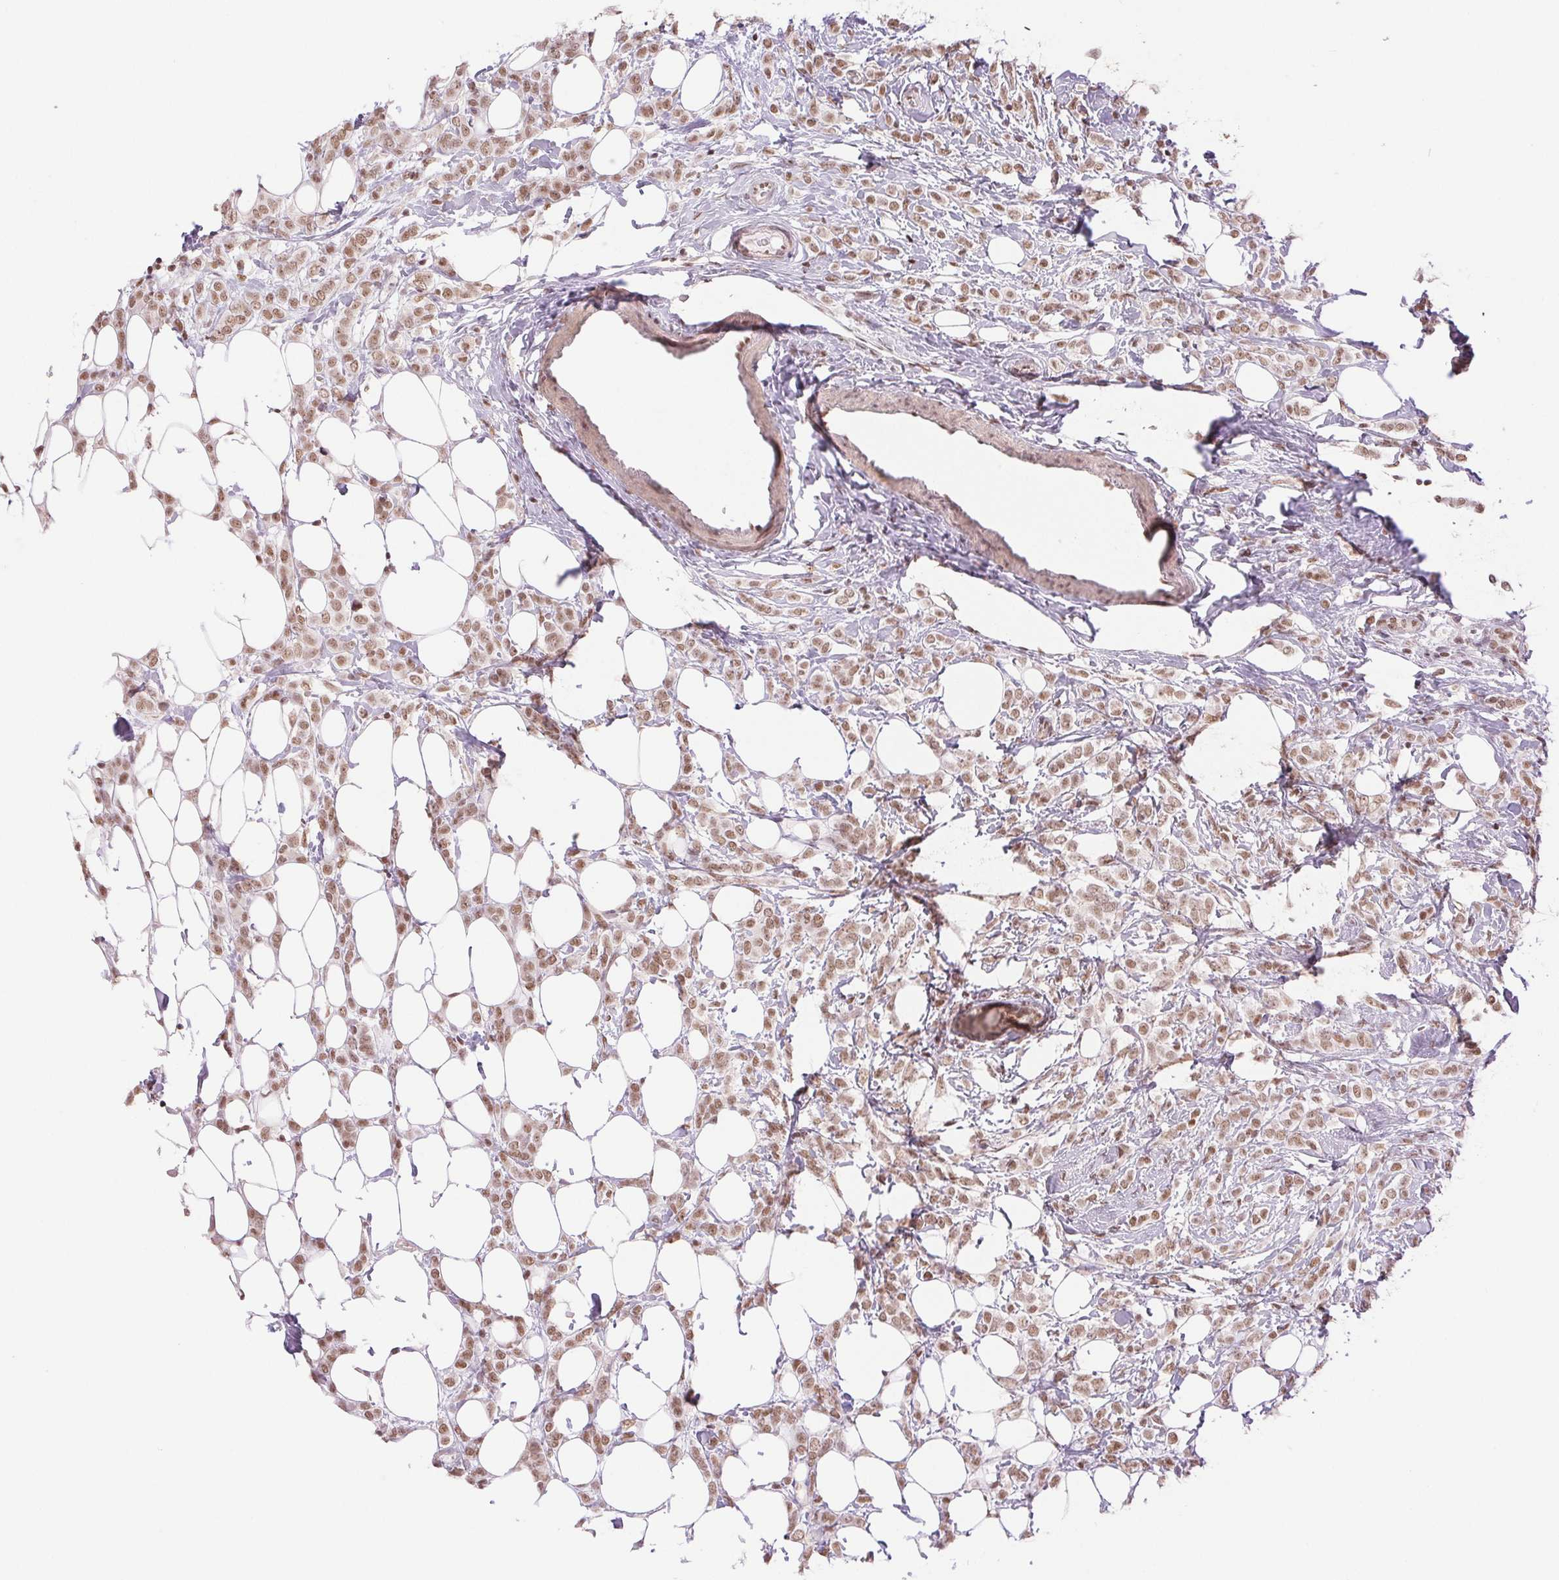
{"staining": {"intensity": "moderate", "quantity": ">75%", "location": "nuclear"}, "tissue": "breast cancer", "cell_type": "Tumor cells", "image_type": "cancer", "snomed": [{"axis": "morphology", "description": "Lobular carcinoma"}, {"axis": "topography", "description": "Breast"}], "caption": "A brown stain labels moderate nuclear positivity of a protein in breast cancer (lobular carcinoma) tumor cells.", "gene": "RPRD1B", "patient": {"sex": "female", "age": 49}}